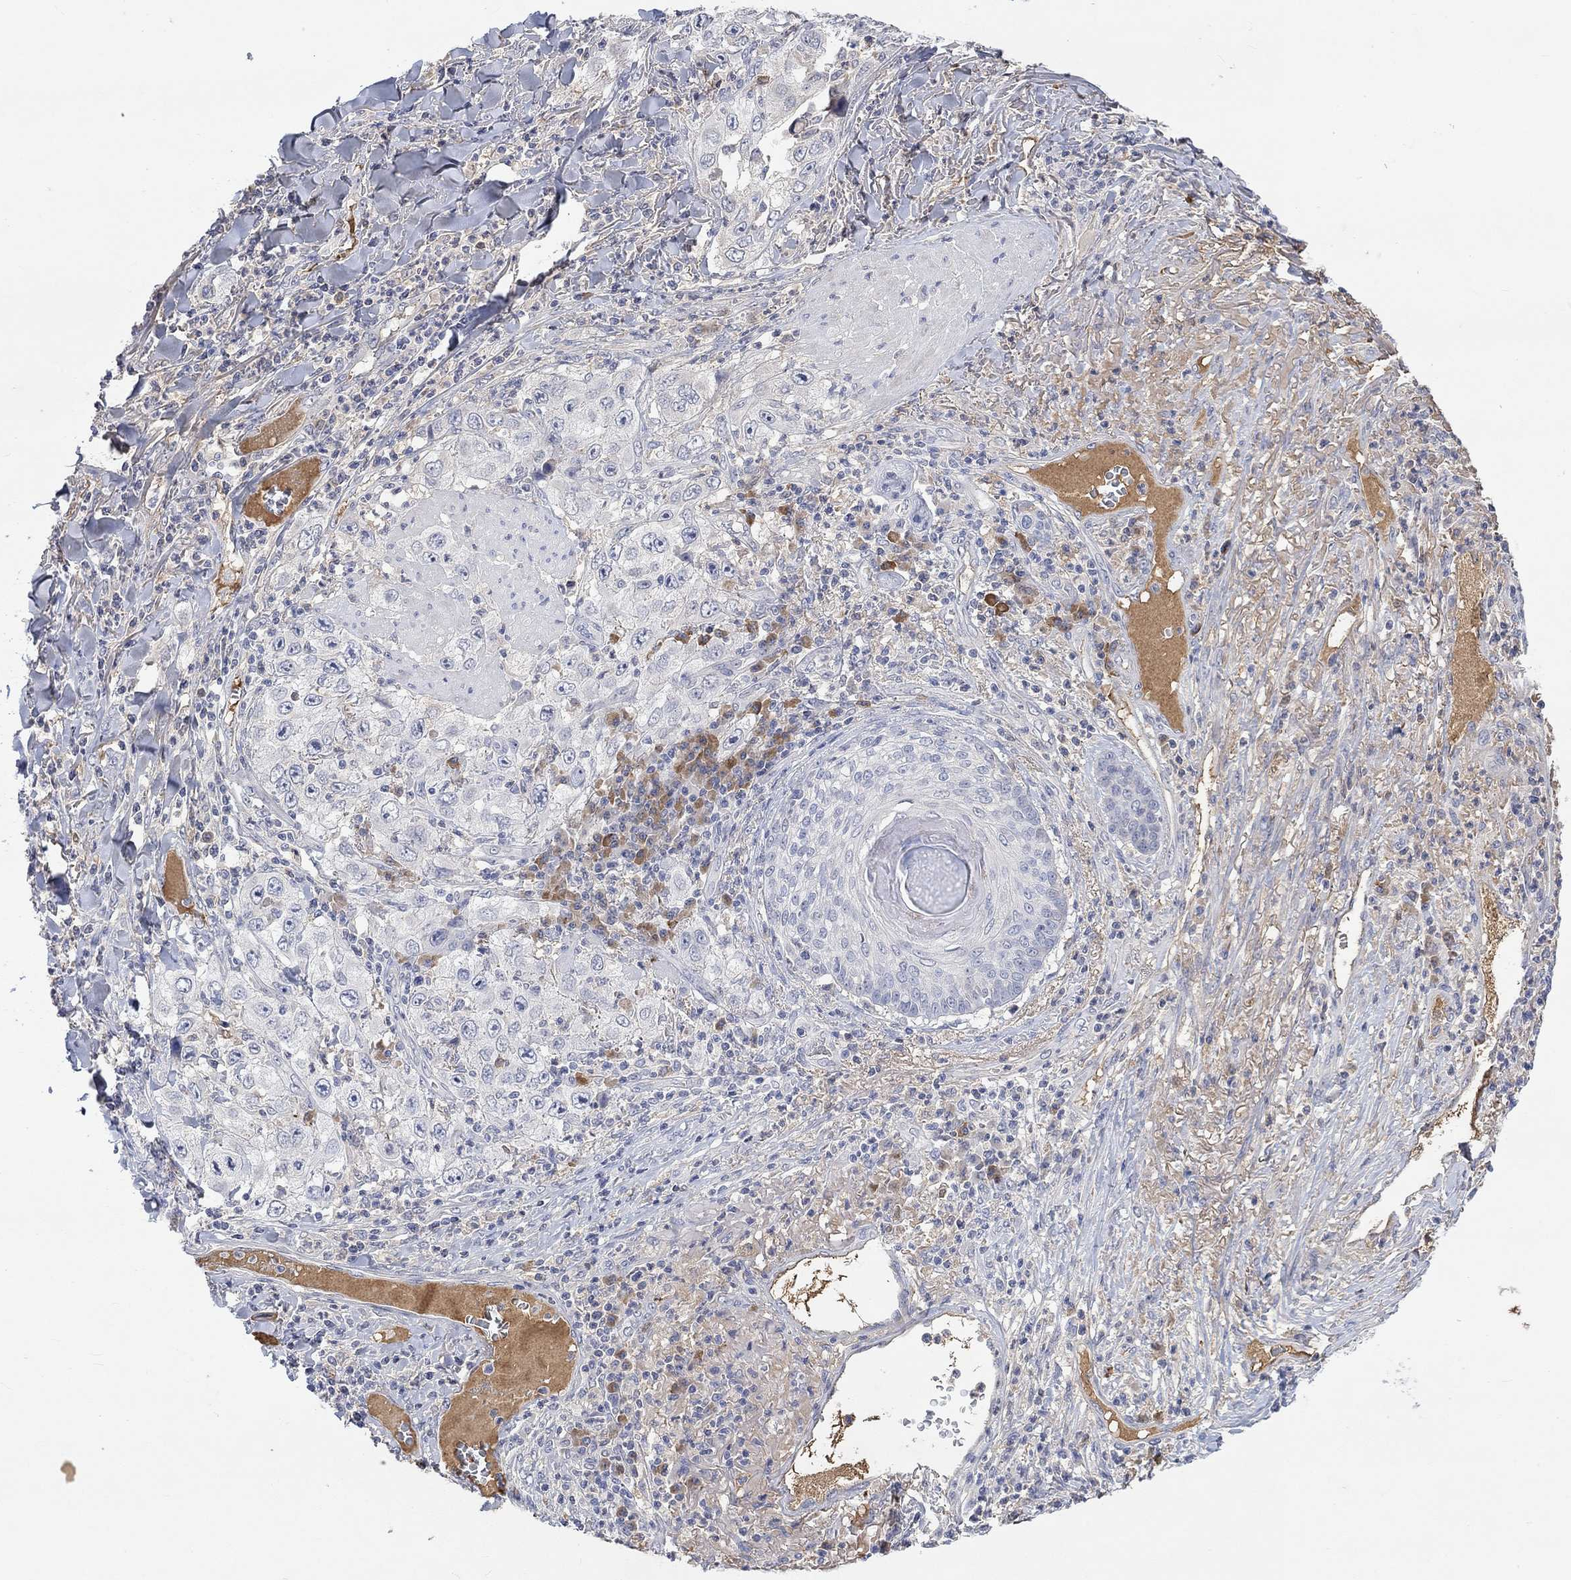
{"staining": {"intensity": "negative", "quantity": "none", "location": "none"}, "tissue": "skin cancer", "cell_type": "Tumor cells", "image_type": "cancer", "snomed": [{"axis": "morphology", "description": "Squamous cell carcinoma, NOS"}, {"axis": "topography", "description": "Skin"}], "caption": "This micrograph is of skin squamous cell carcinoma stained with immunohistochemistry to label a protein in brown with the nuclei are counter-stained blue. There is no staining in tumor cells.", "gene": "MSTN", "patient": {"sex": "male", "age": 82}}